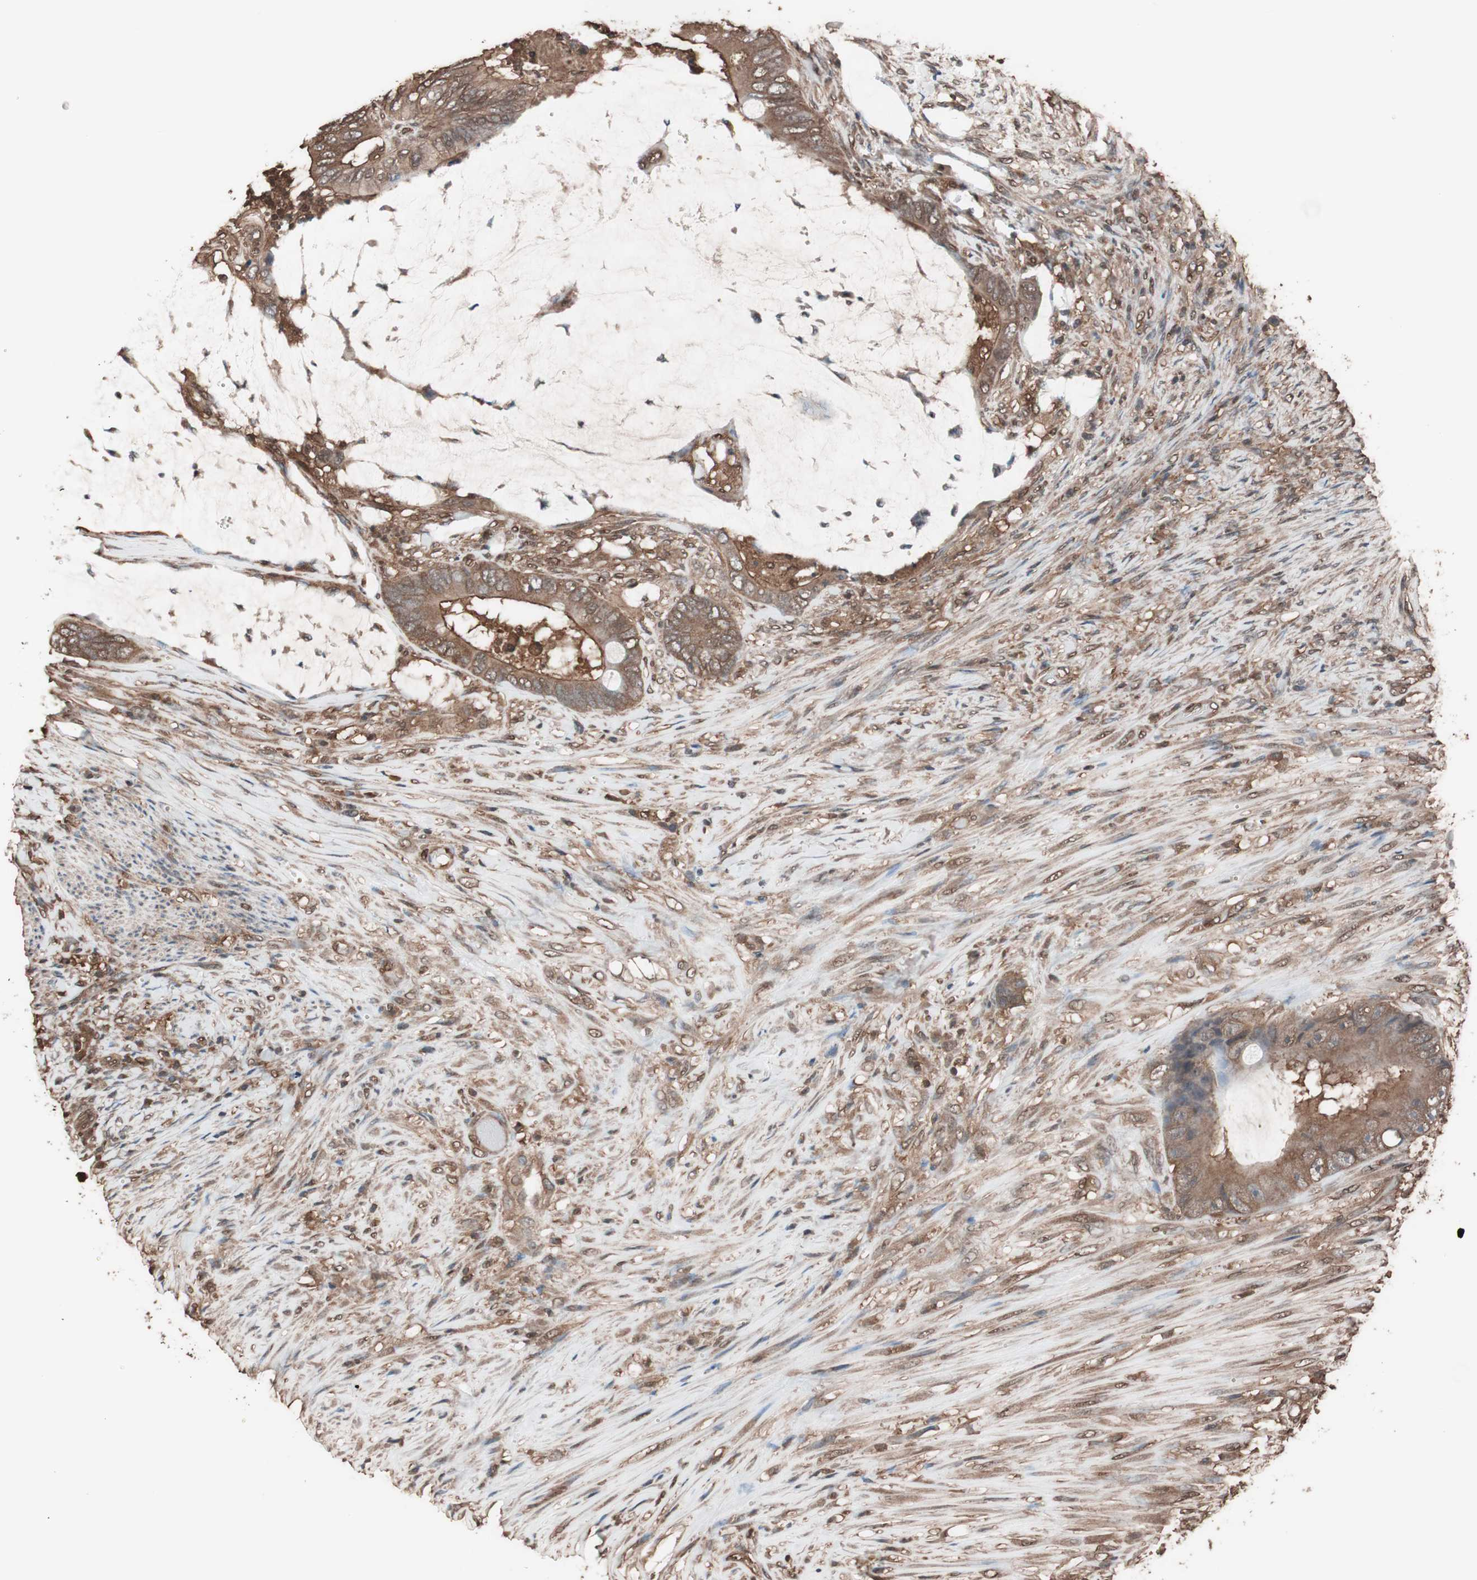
{"staining": {"intensity": "moderate", "quantity": ">75%", "location": "cytoplasmic/membranous"}, "tissue": "colorectal cancer", "cell_type": "Tumor cells", "image_type": "cancer", "snomed": [{"axis": "morphology", "description": "Adenocarcinoma, NOS"}, {"axis": "topography", "description": "Rectum"}], "caption": "Approximately >75% of tumor cells in human colorectal cancer reveal moderate cytoplasmic/membranous protein staining as visualized by brown immunohistochemical staining.", "gene": "CALM2", "patient": {"sex": "female", "age": 77}}